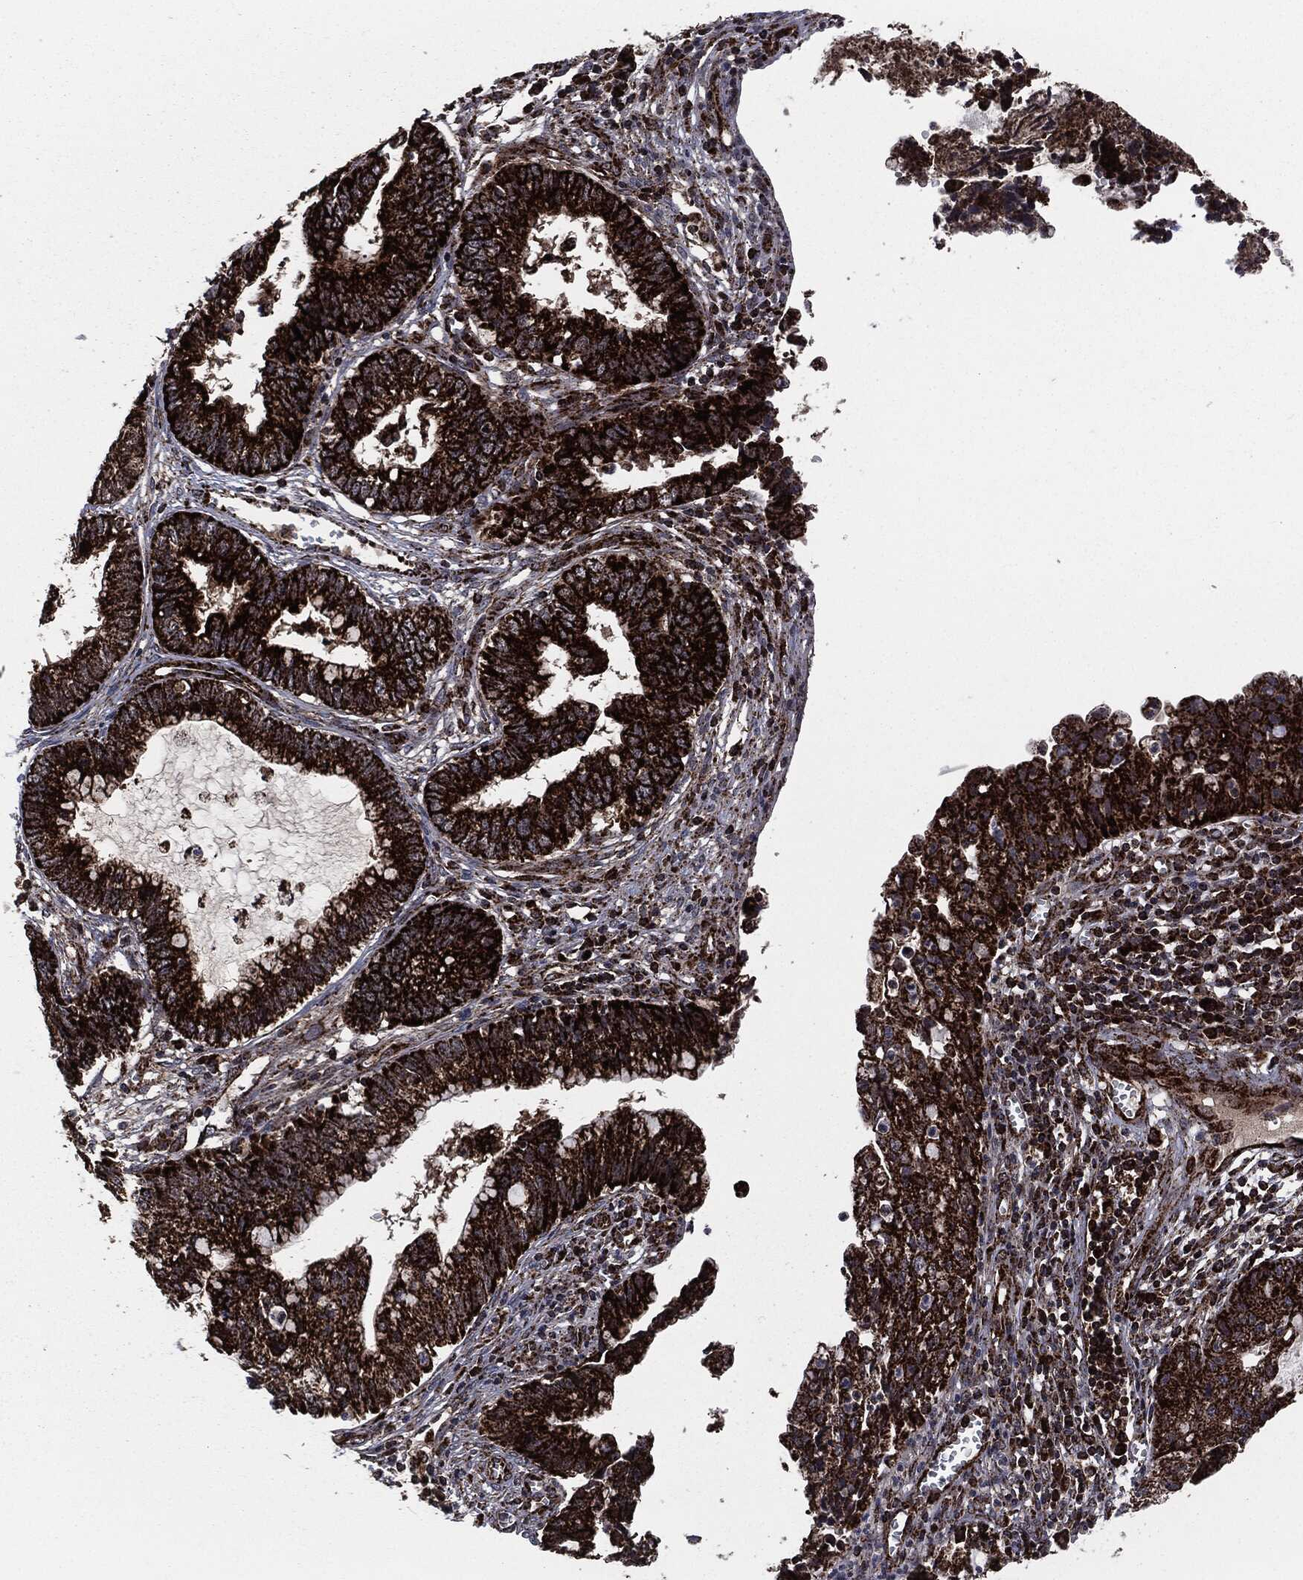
{"staining": {"intensity": "strong", "quantity": ">75%", "location": "cytoplasmic/membranous"}, "tissue": "cervical cancer", "cell_type": "Tumor cells", "image_type": "cancer", "snomed": [{"axis": "morphology", "description": "Adenocarcinoma, NOS"}, {"axis": "topography", "description": "Cervix"}], "caption": "Cervical adenocarcinoma stained with a protein marker displays strong staining in tumor cells.", "gene": "FH", "patient": {"sex": "female", "age": 44}}